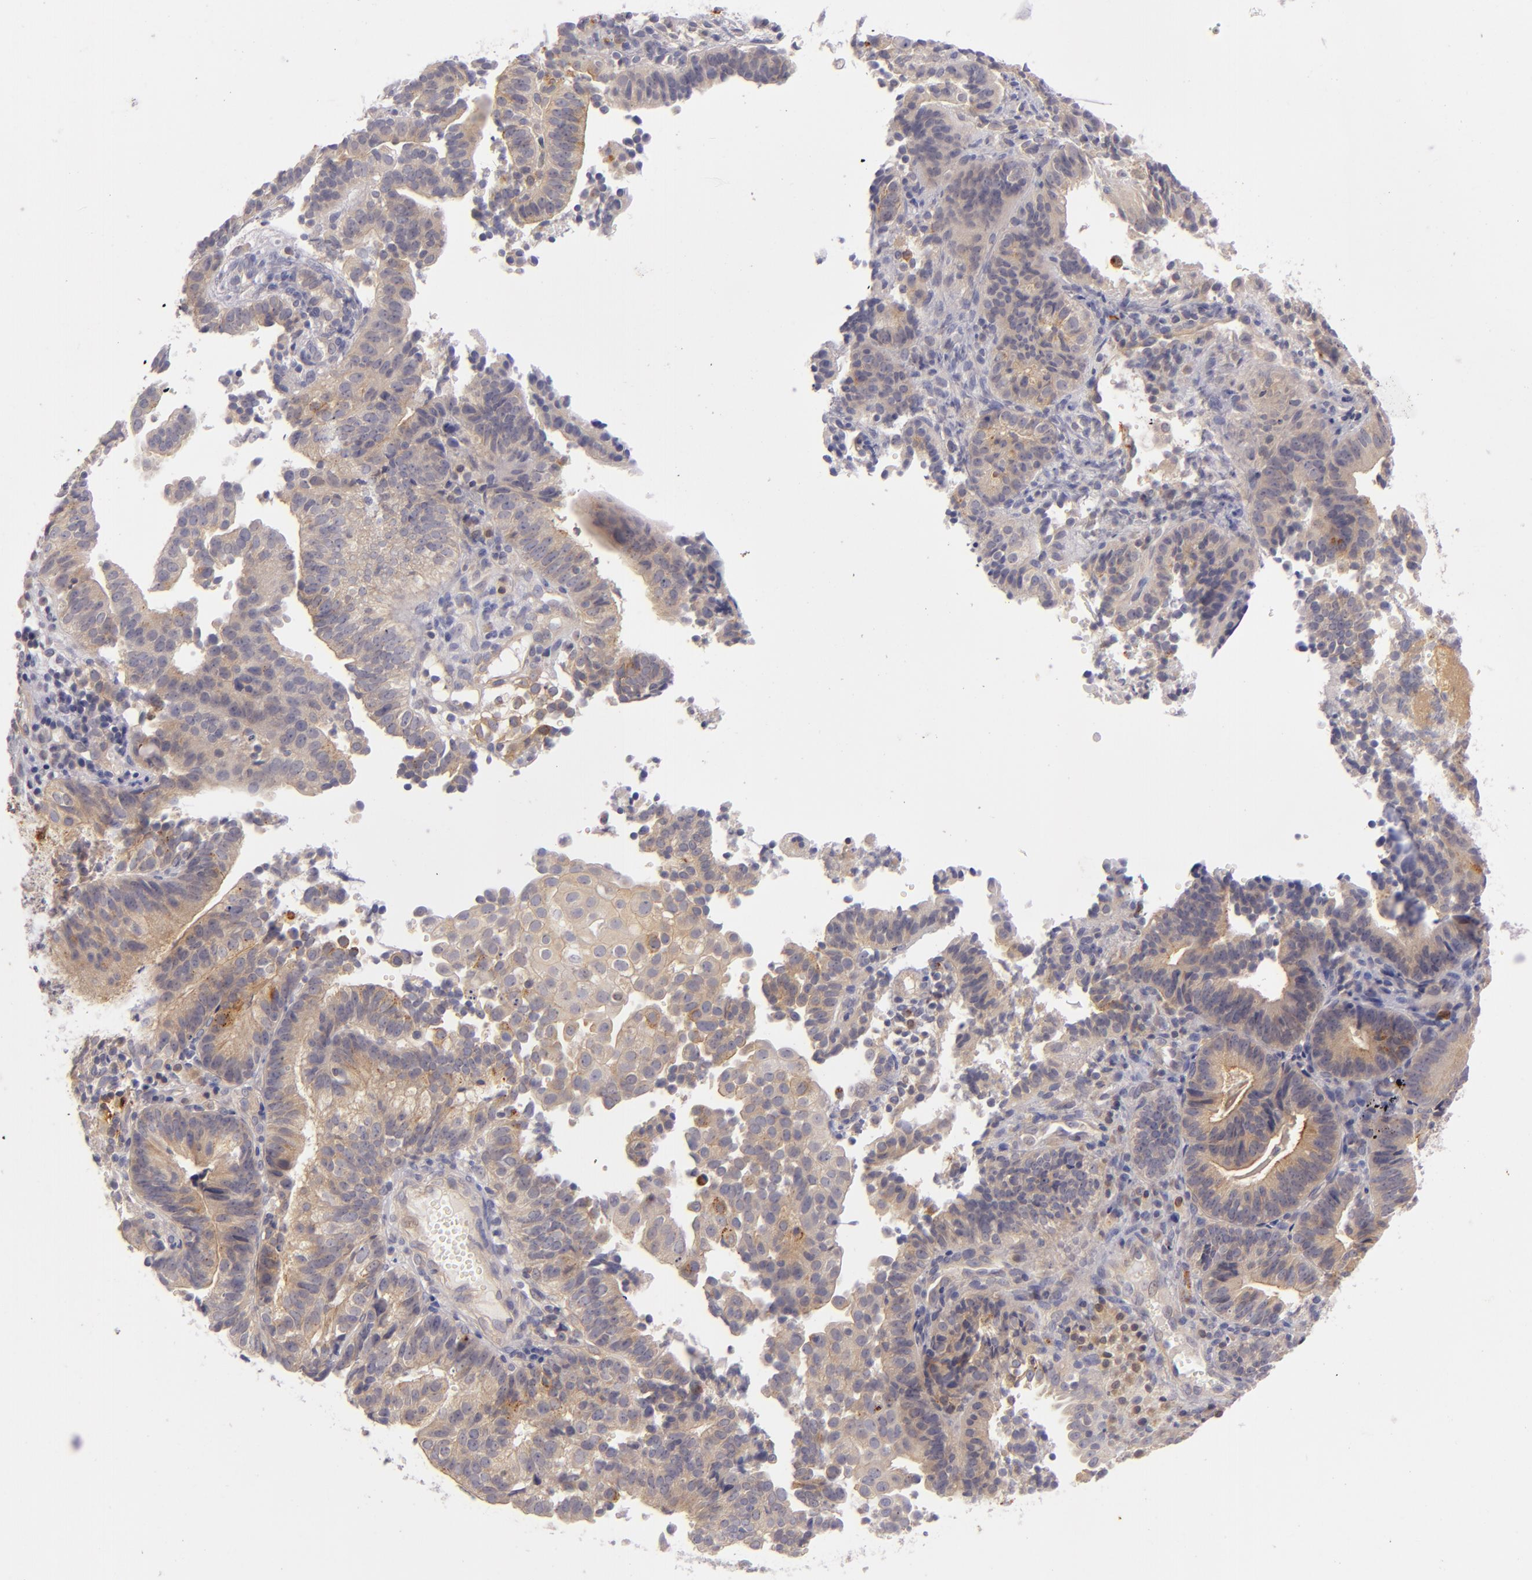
{"staining": {"intensity": "weak", "quantity": "25%-75%", "location": "cytoplasmic/membranous,nuclear"}, "tissue": "cervical cancer", "cell_type": "Tumor cells", "image_type": "cancer", "snomed": [{"axis": "morphology", "description": "Adenocarcinoma, NOS"}, {"axis": "topography", "description": "Cervix"}], "caption": "The image displays a brown stain indicating the presence of a protein in the cytoplasmic/membranous and nuclear of tumor cells in adenocarcinoma (cervical). The staining is performed using DAB (3,3'-diaminobenzidine) brown chromogen to label protein expression. The nuclei are counter-stained blue using hematoxylin.", "gene": "CD83", "patient": {"sex": "female", "age": 60}}